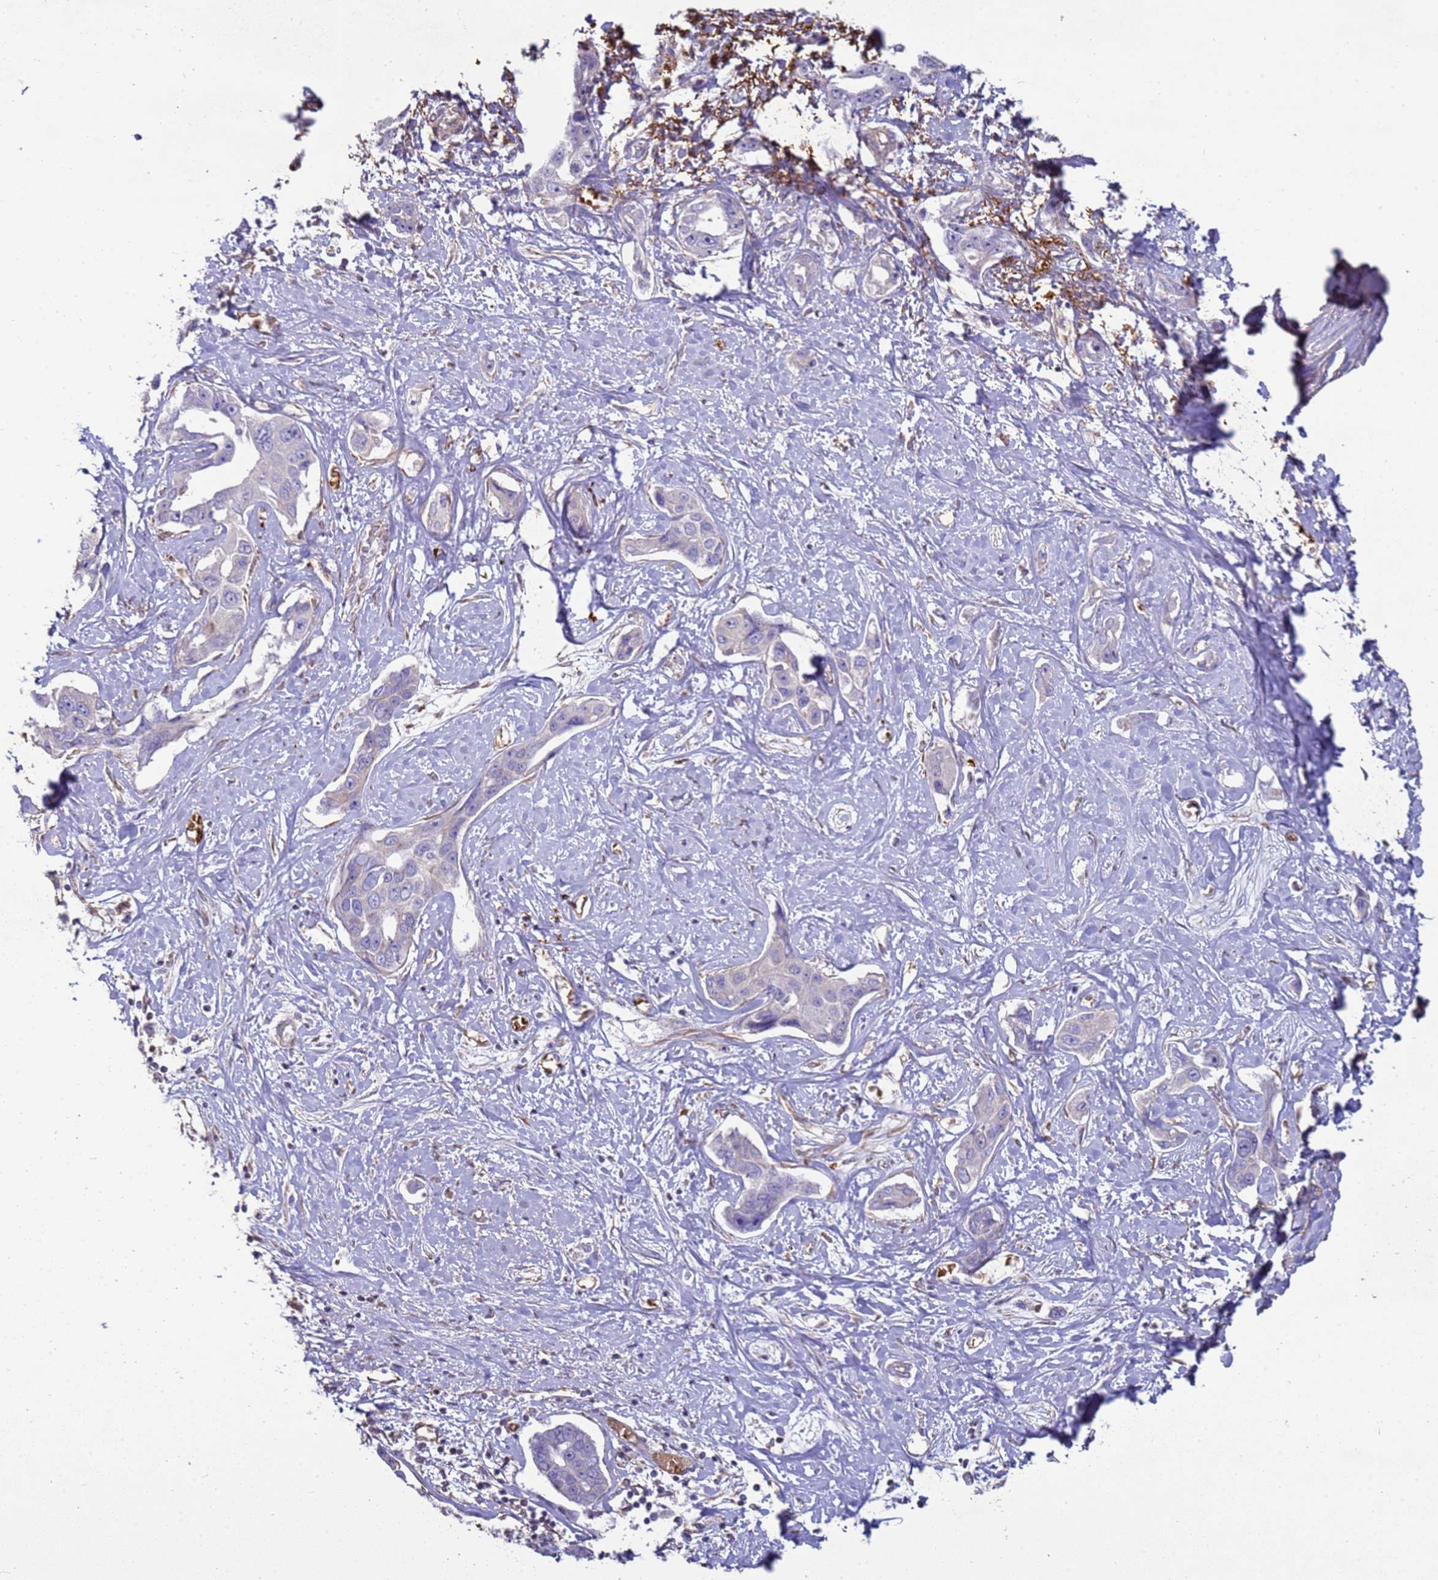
{"staining": {"intensity": "negative", "quantity": "none", "location": "none"}, "tissue": "liver cancer", "cell_type": "Tumor cells", "image_type": "cancer", "snomed": [{"axis": "morphology", "description": "Cholangiocarcinoma"}, {"axis": "topography", "description": "Liver"}], "caption": "Photomicrograph shows no protein positivity in tumor cells of cholangiocarcinoma (liver) tissue. (DAB (3,3'-diaminobenzidine) IHC, high magnification).", "gene": "SGIP1", "patient": {"sex": "male", "age": 59}}